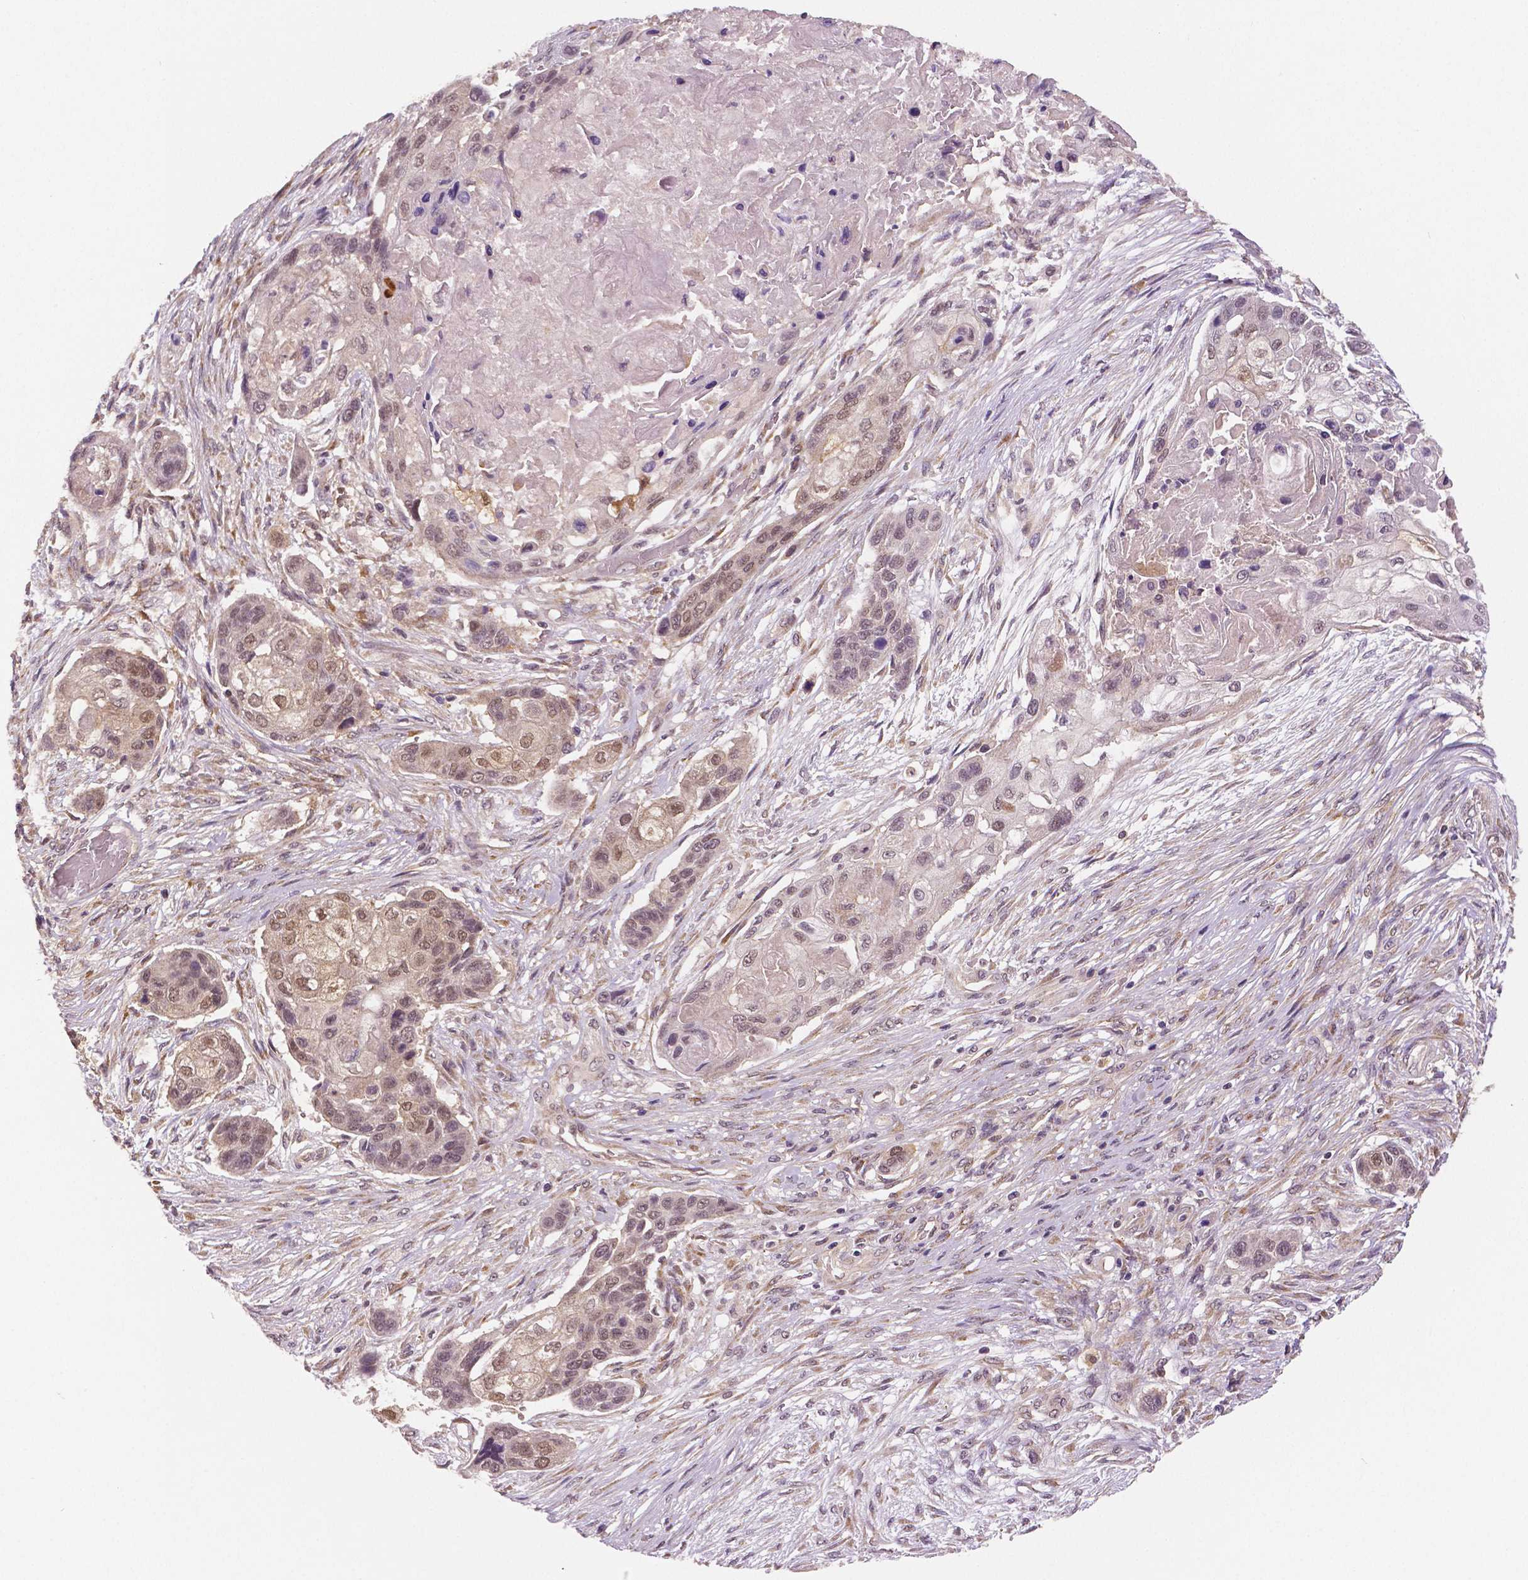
{"staining": {"intensity": "weak", "quantity": "<25%", "location": "cytoplasmic/membranous,nuclear"}, "tissue": "lung cancer", "cell_type": "Tumor cells", "image_type": "cancer", "snomed": [{"axis": "morphology", "description": "Squamous cell carcinoma, NOS"}, {"axis": "topography", "description": "Lung"}], "caption": "Lung cancer was stained to show a protein in brown. There is no significant positivity in tumor cells.", "gene": "STAT3", "patient": {"sex": "male", "age": 69}}